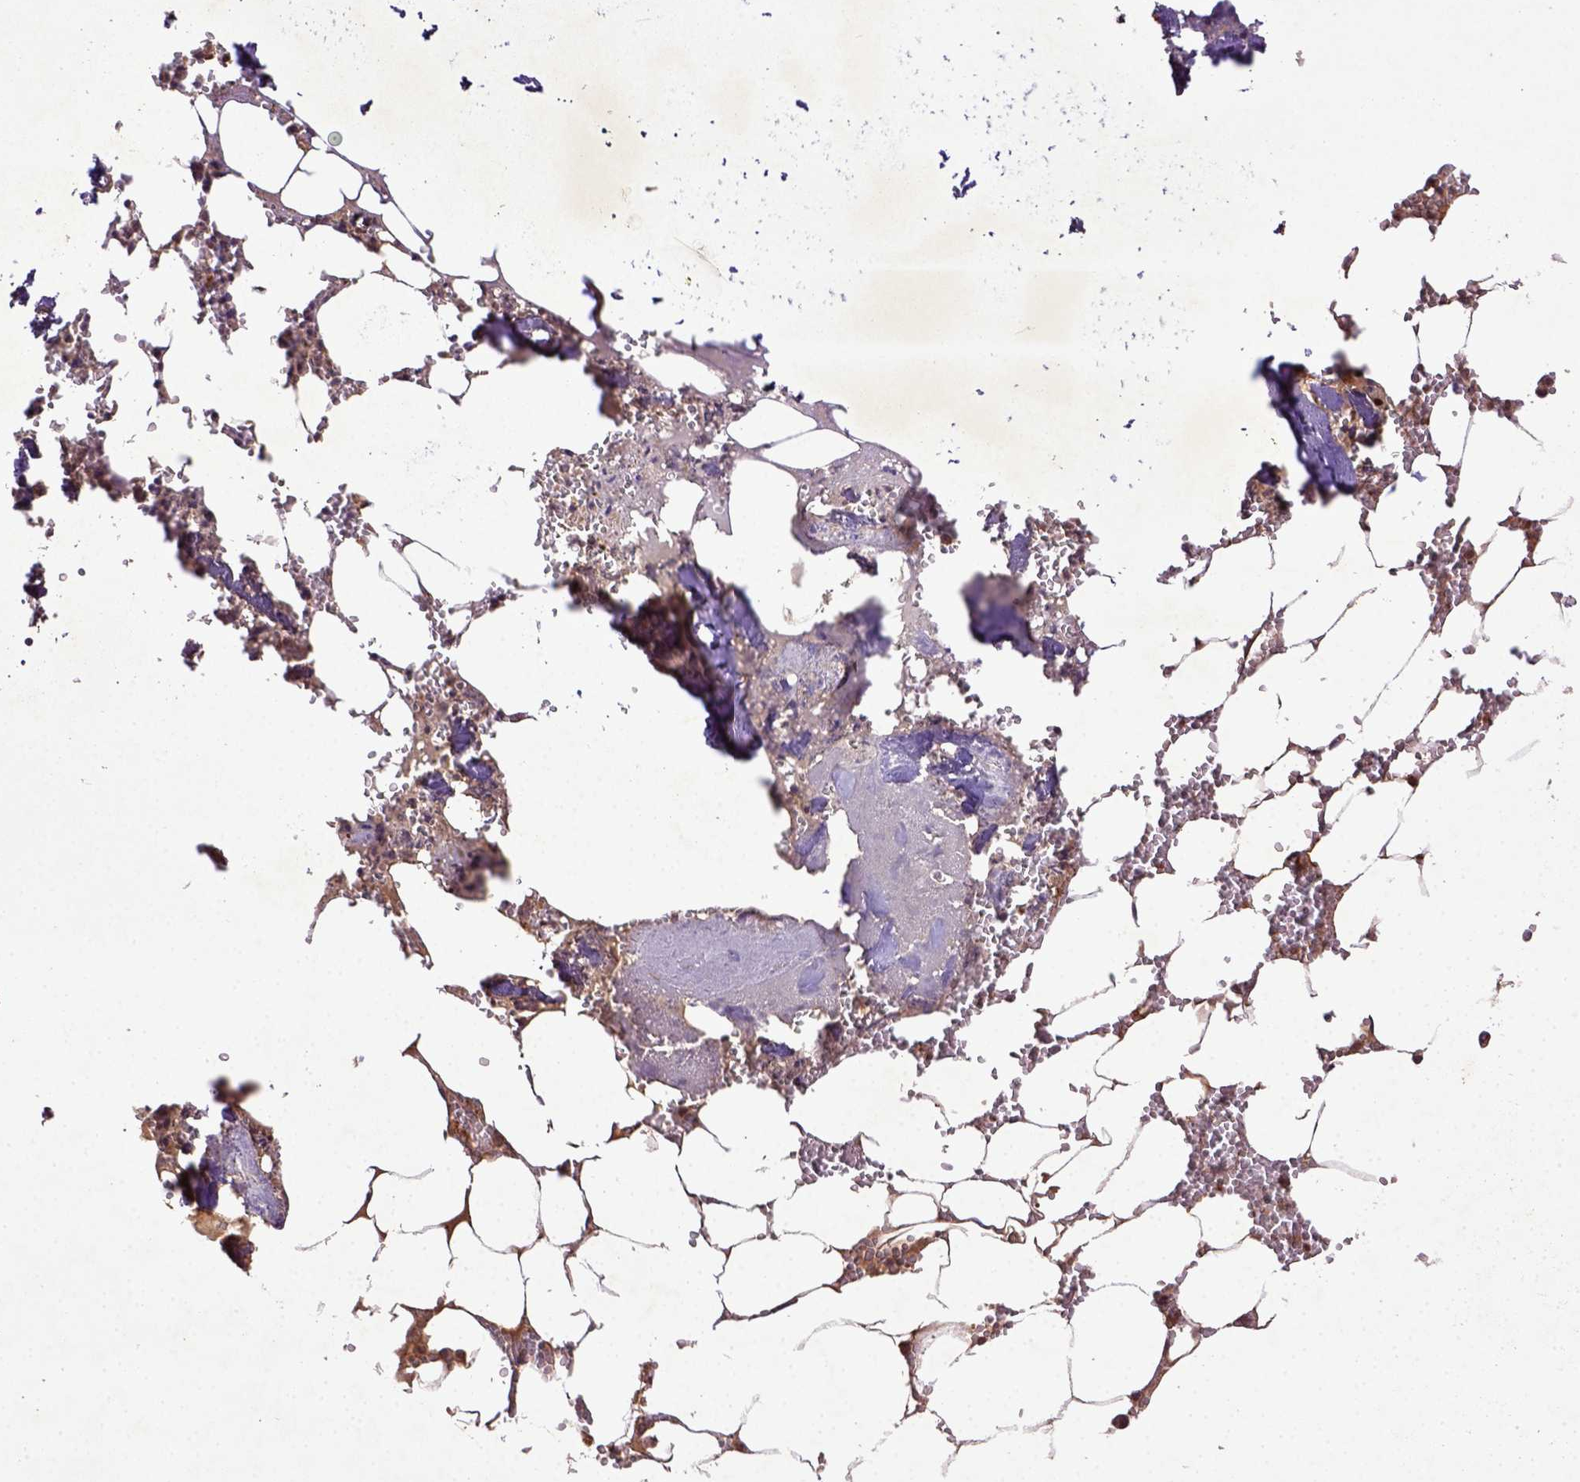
{"staining": {"intensity": "strong", "quantity": "25%-75%", "location": "cytoplasmic/membranous"}, "tissue": "bone marrow", "cell_type": "Hematopoietic cells", "image_type": "normal", "snomed": [{"axis": "morphology", "description": "Normal tissue, NOS"}, {"axis": "topography", "description": "Bone marrow"}], "caption": "A high amount of strong cytoplasmic/membranous expression is present in about 25%-75% of hematopoietic cells in benign bone marrow.", "gene": "MT", "patient": {"sex": "male", "age": 54}}